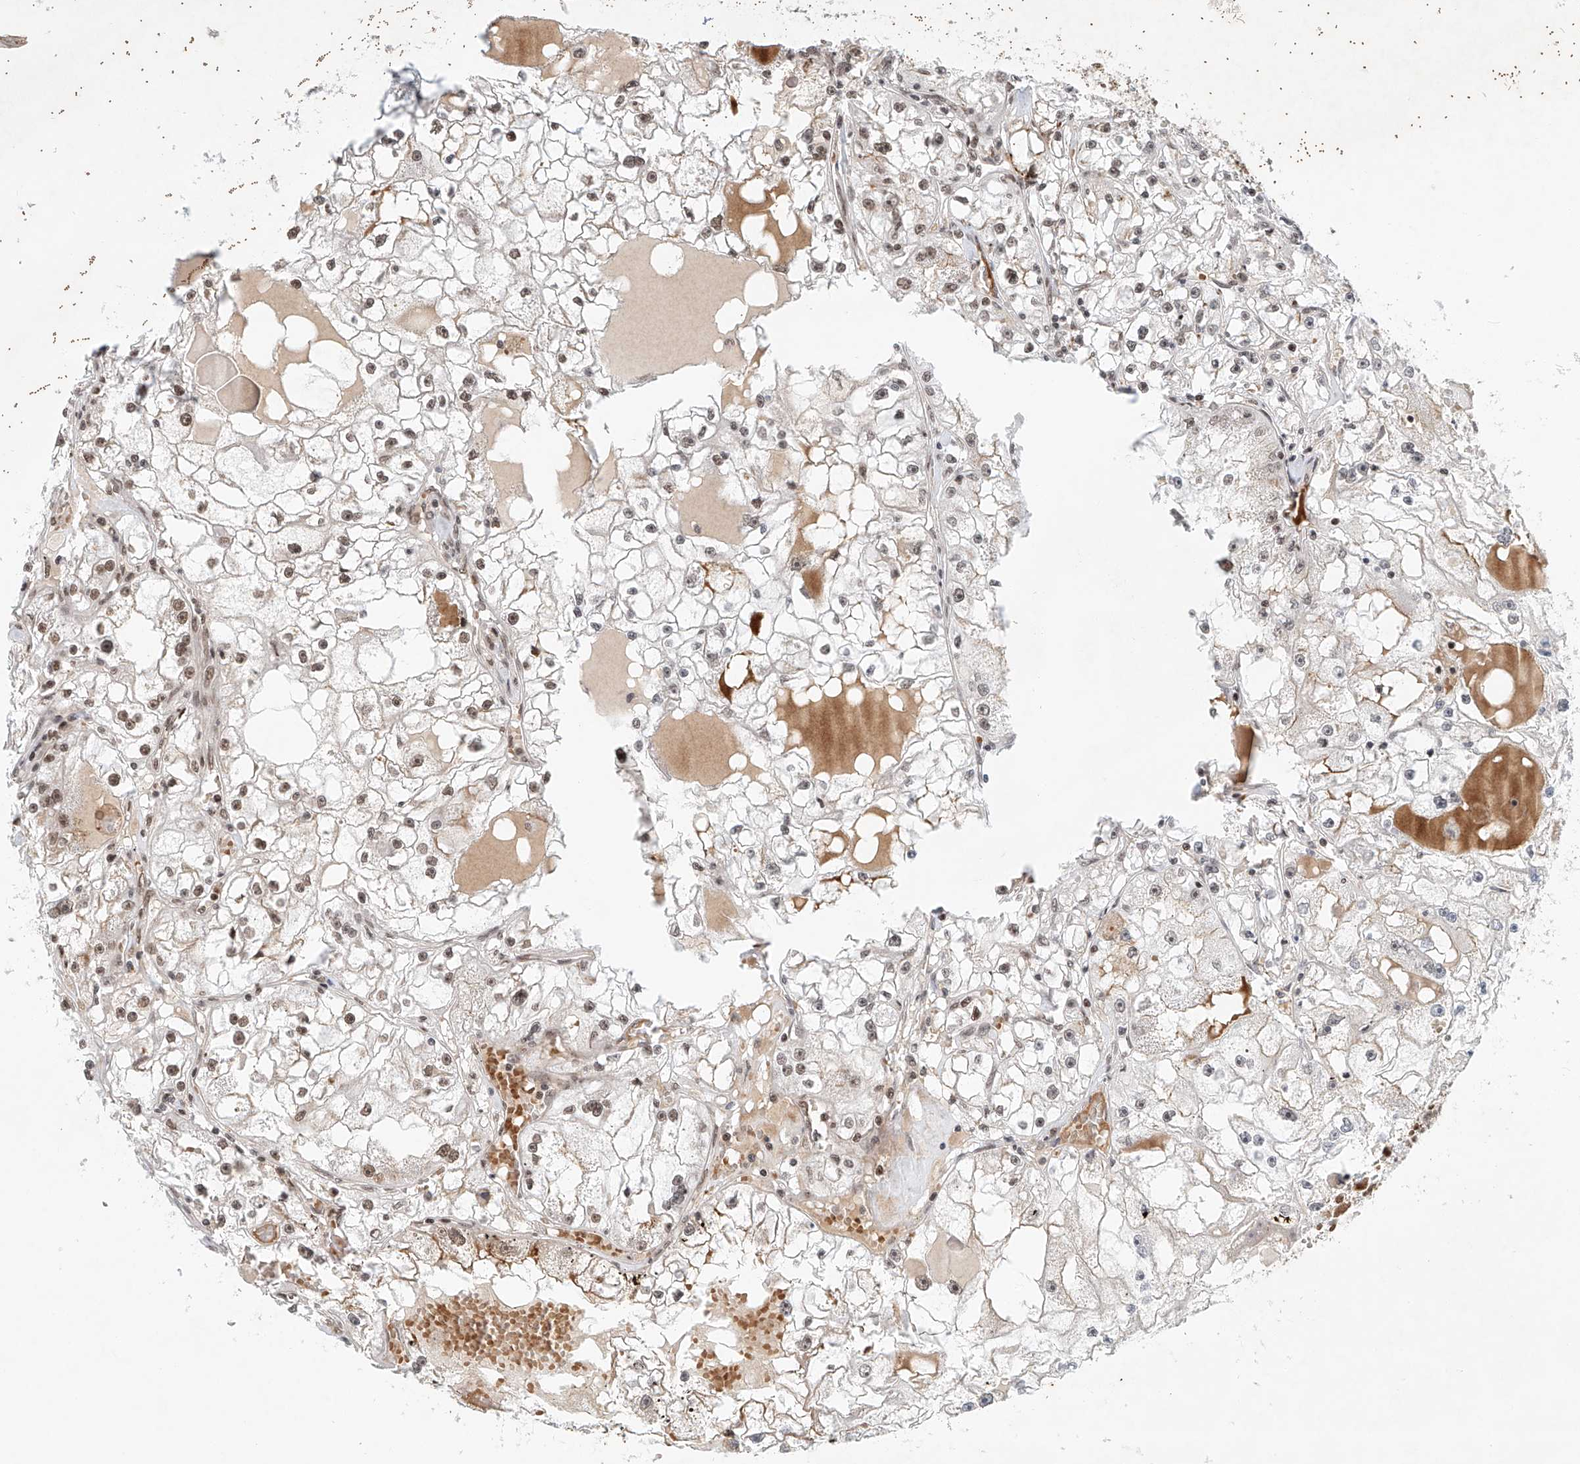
{"staining": {"intensity": "weak", "quantity": "25%-75%", "location": "nuclear"}, "tissue": "renal cancer", "cell_type": "Tumor cells", "image_type": "cancer", "snomed": [{"axis": "morphology", "description": "Adenocarcinoma, NOS"}, {"axis": "topography", "description": "Kidney"}], "caption": "Immunohistochemistry (IHC) staining of renal cancer, which reveals low levels of weak nuclear expression in about 25%-75% of tumor cells indicating weak nuclear protein expression. The staining was performed using DAB (3,3'-diaminobenzidine) (brown) for protein detection and nuclei were counterstained in hematoxylin (blue).", "gene": "ZNF470", "patient": {"sex": "male", "age": 56}}